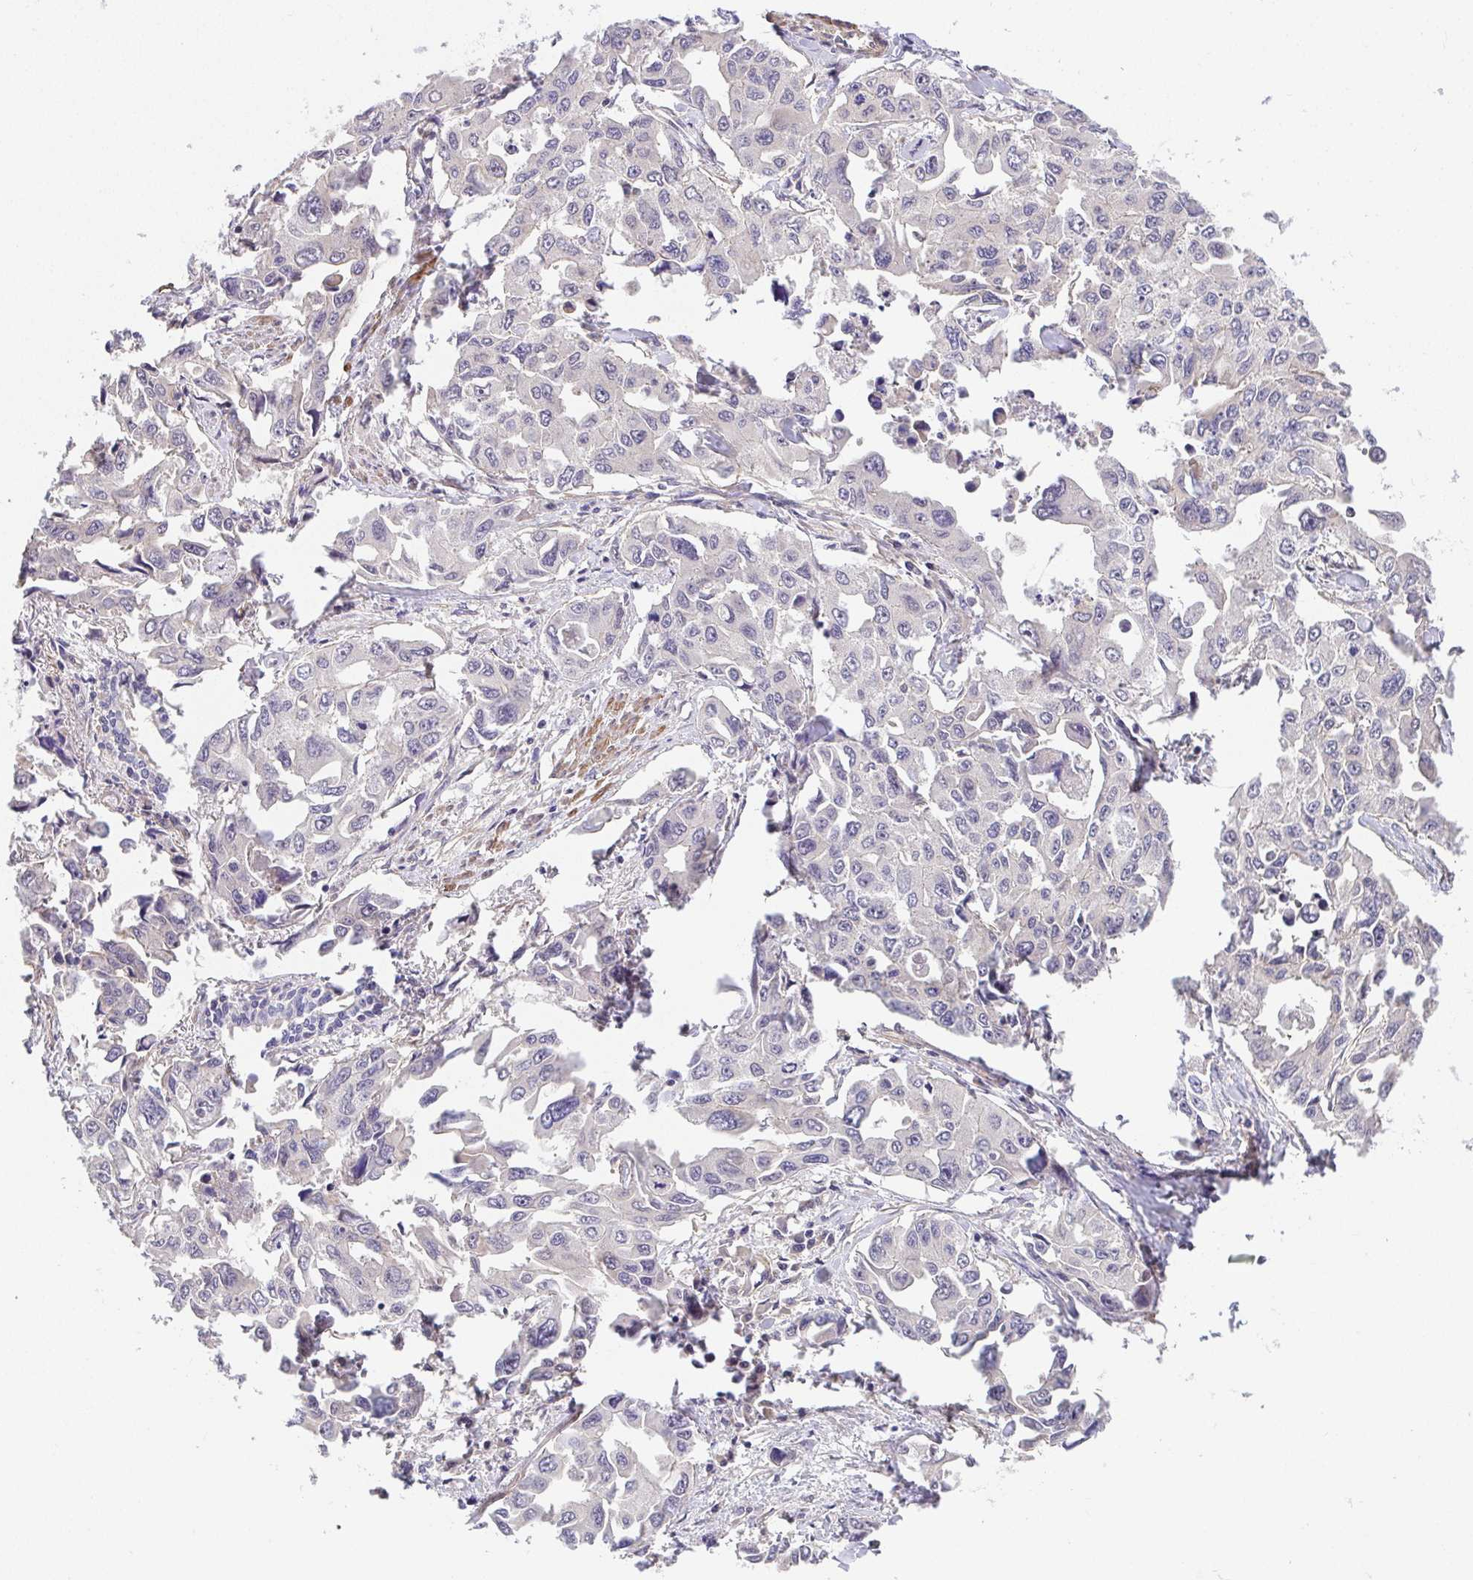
{"staining": {"intensity": "negative", "quantity": "none", "location": "none"}, "tissue": "lung cancer", "cell_type": "Tumor cells", "image_type": "cancer", "snomed": [{"axis": "morphology", "description": "Adenocarcinoma, NOS"}, {"axis": "topography", "description": "Lung"}], "caption": "High magnification brightfield microscopy of lung cancer stained with DAB (brown) and counterstained with hematoxylin (blue): tumor cells show no significant expression.", "gene": "ZNF696", "patient": {"sex": "male", "age": 64}}